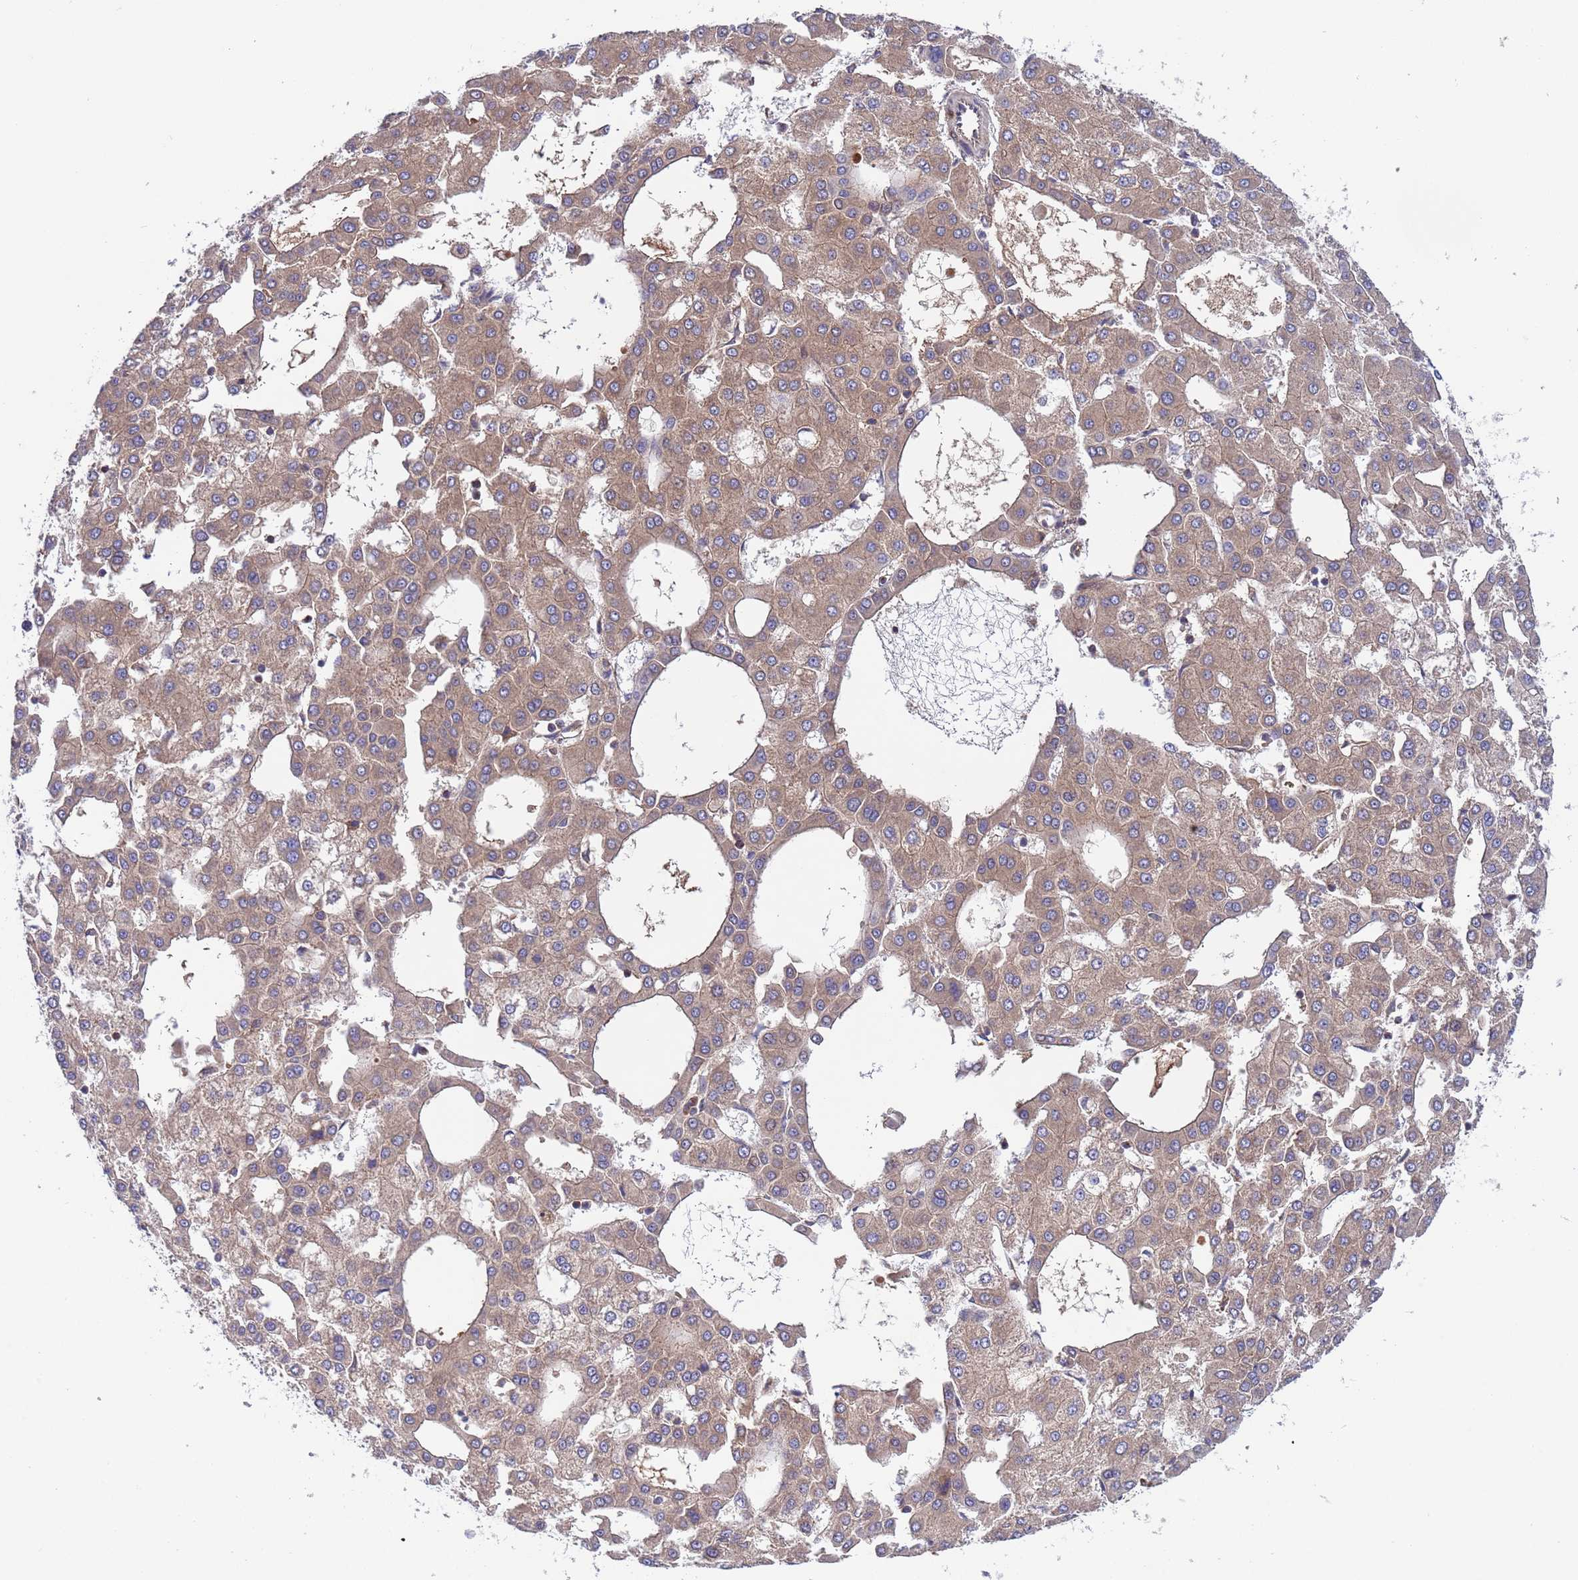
{"staining": {"intensity": "weak", "quantity": ">75%", "location": "cytoplasmic/membranous"}, "tissue": "liver cancer", "cell_type": "Tumor cells", "image_type": "cancer", "snomed": [{"axis": "morphology", "description": "Carcinoma, Hepatocellular, NOS"}, {"axis": "topography", "description": "Liver"}], "caption": "A brown stain labels weak cytoplasmic/membranous positivity of a protein in liver hepatocellular carcinoma tumor cells.", "gene": "PARP16", "patient": {"sex": "male", "age": 47}}